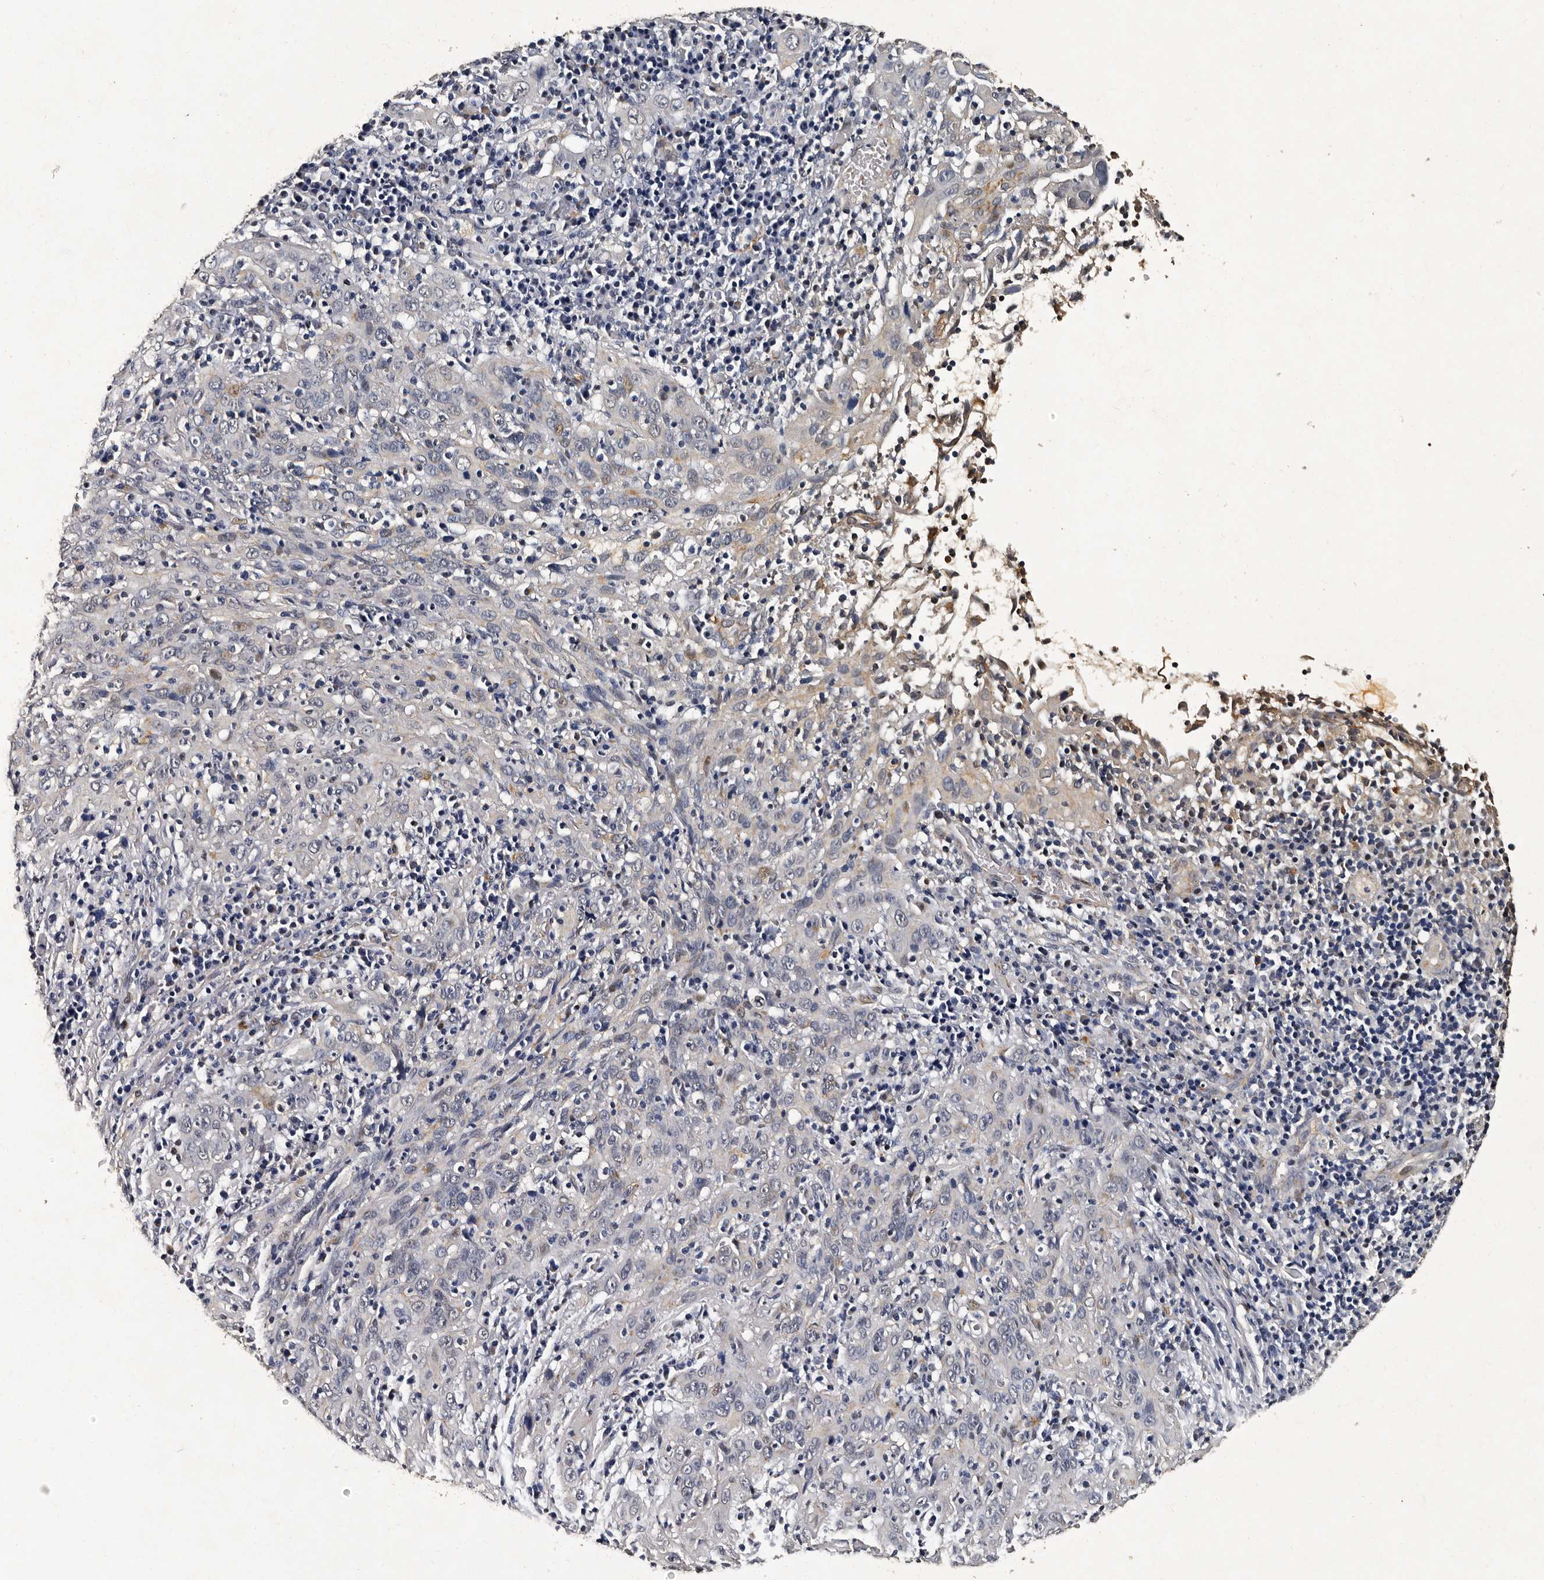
{"staining": {"intensity": "negative", "quantity": "none", "location": "none"}, "tissue": "cervical cancer", "cell_type": "Tumor cells", "image_type": "cancer", "snomed": [{"axis": "morphology", "description": "Squamous cell carcinoma, NOS"}, {"axis": "topography", "description": "Cervix"}], "caption": "Tumor cells are negative for brown protein staining in cervical squamous cell carcinoma.", "gene": "CPNE3", "patient": {"sex": "female", "age": 46}}